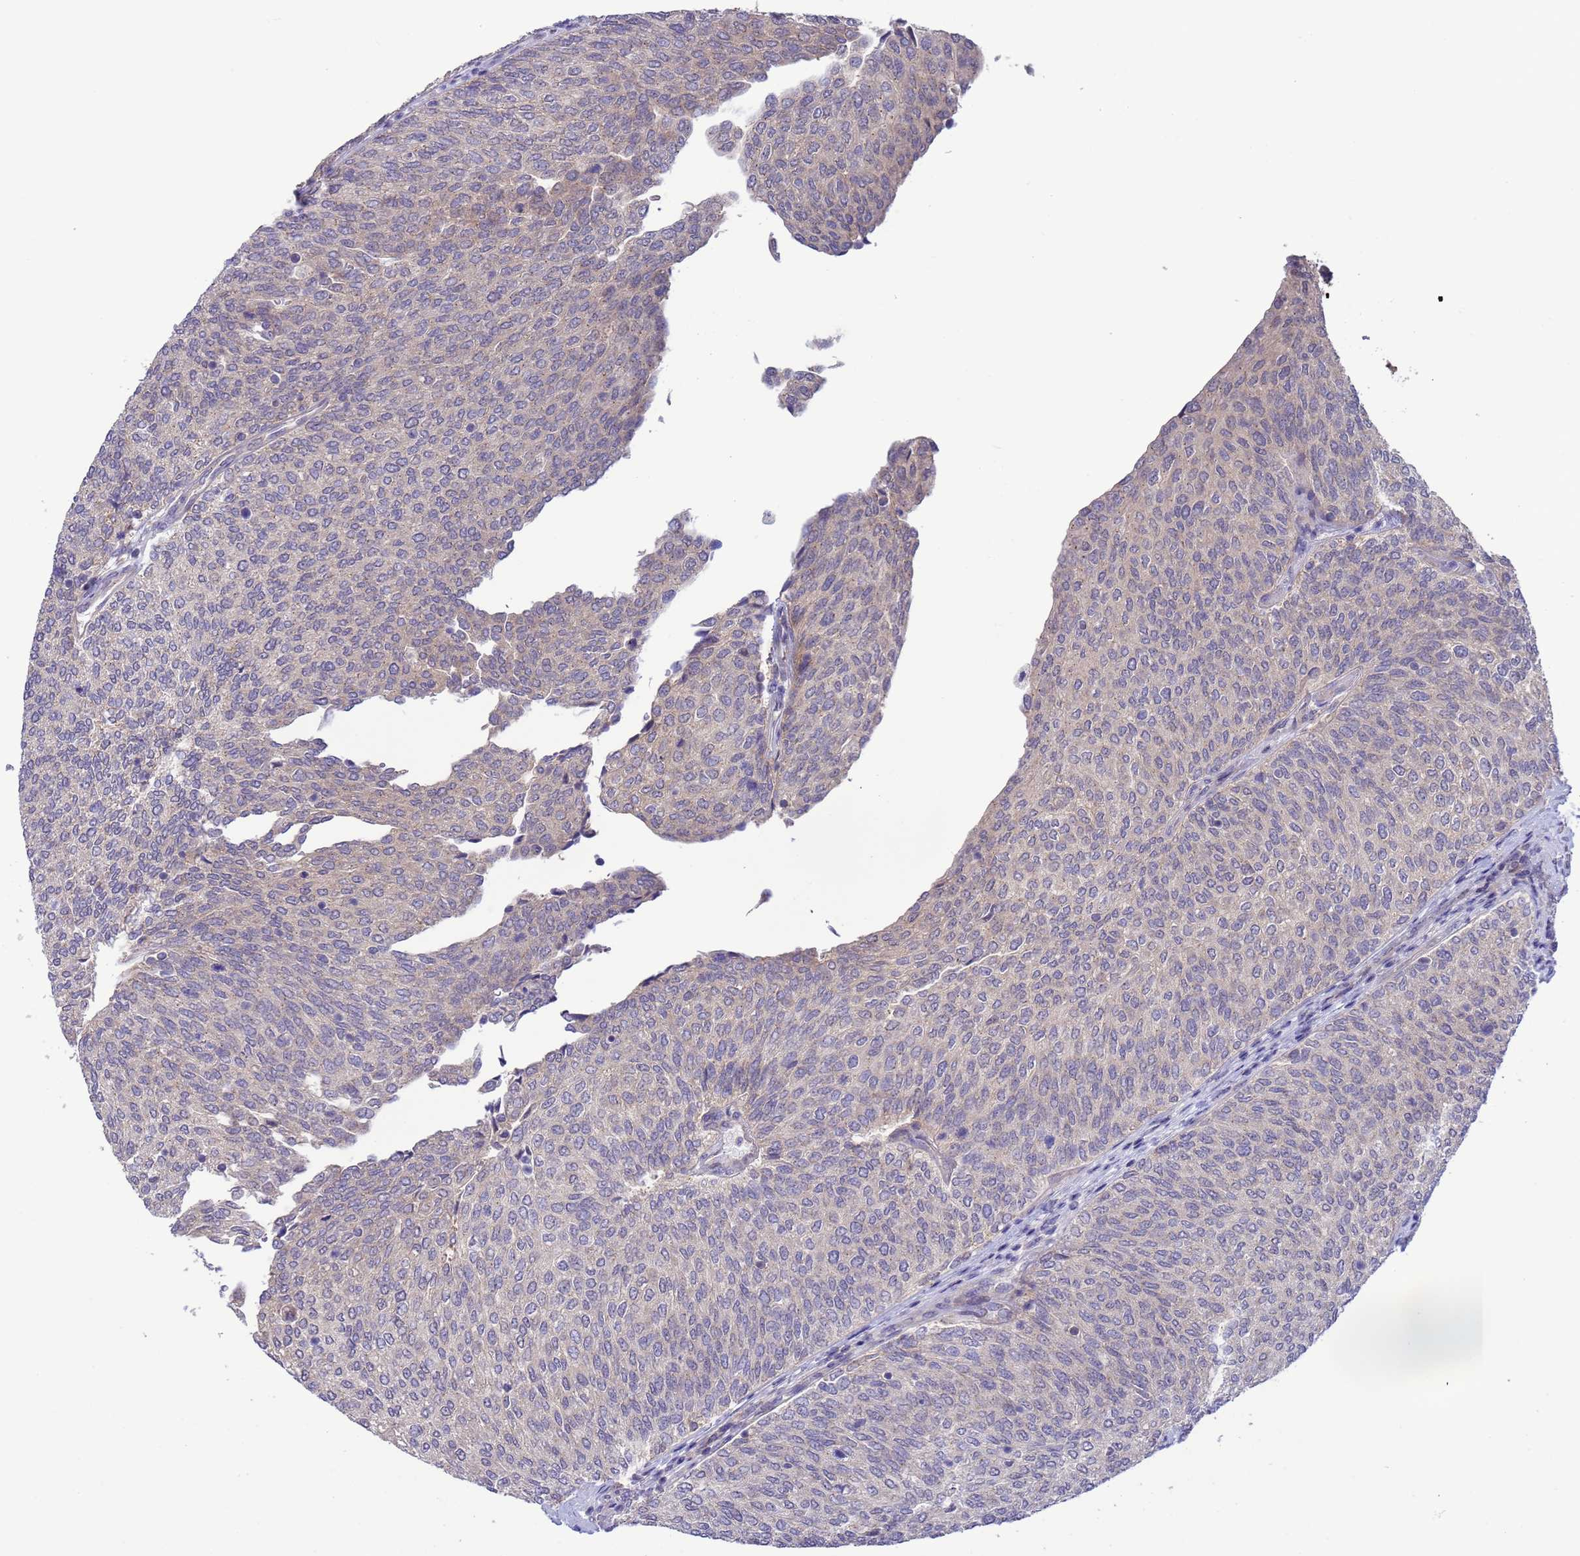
{"staining": {"intensity": "negative", "quantity": "none", "location": "none"}, "tissue": "urothelial cancer", "cell_type": "Tumor cells", "image_type": "cancer", "snomed": [{"axis": "morphology", "description": "Urothelial carcinoma, Low grade"}, {"axis": "topography", "description": "Urinary bladder"}], "caption": "The immunohistochemistry (IHC) photomicrograph has no significant staining in tumor cells of low-grade urothelial carcinoma tissue.", "gene": "GJA10", "patient": {"sex": "female", "age": 79}}